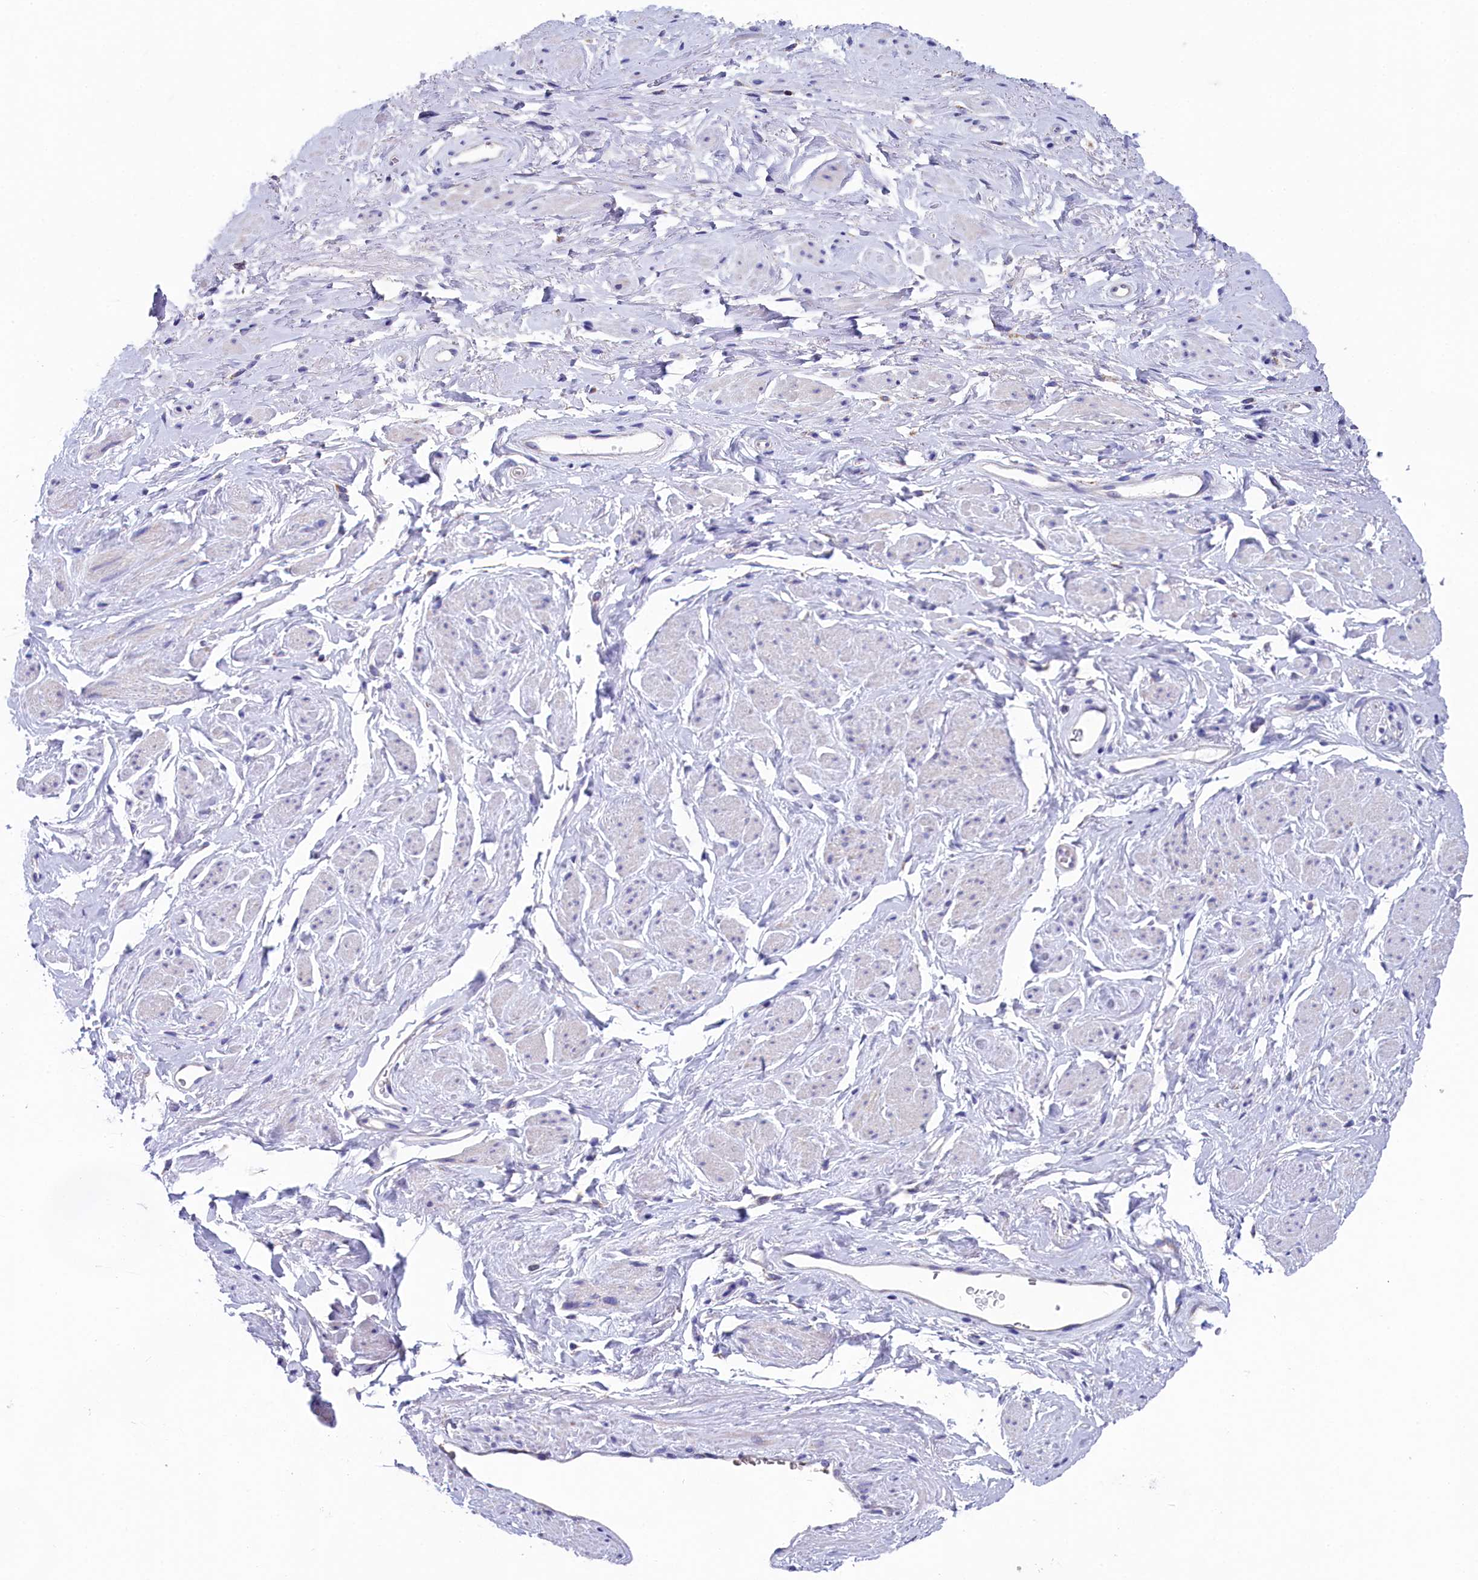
{"staining": {"intensity": "negative", "quantity": "none", "location": "none"}, "tissue": "adipose tissue", "cell_type": "Adipocytes", "image_type": "normal", "snomed": [{"axis": "morphology", "description": "Normal tissue, NOS"}, {"axis": "morphology", "description": "Adenocarcinoma, NOS"}, {"axis": "topography", "description": "Rectum"}, {"axis": "topography", "description": "Vagina"}, {"axis": "topography", "description": "Peripheral nerve tissue"}], "caption": "Immunohistochemistry (IHC) of benign human adipose tissue displays no positivity in adipocytes.", "gene": "PRDM12", "patient": {"sex": "female", "age": 71}}